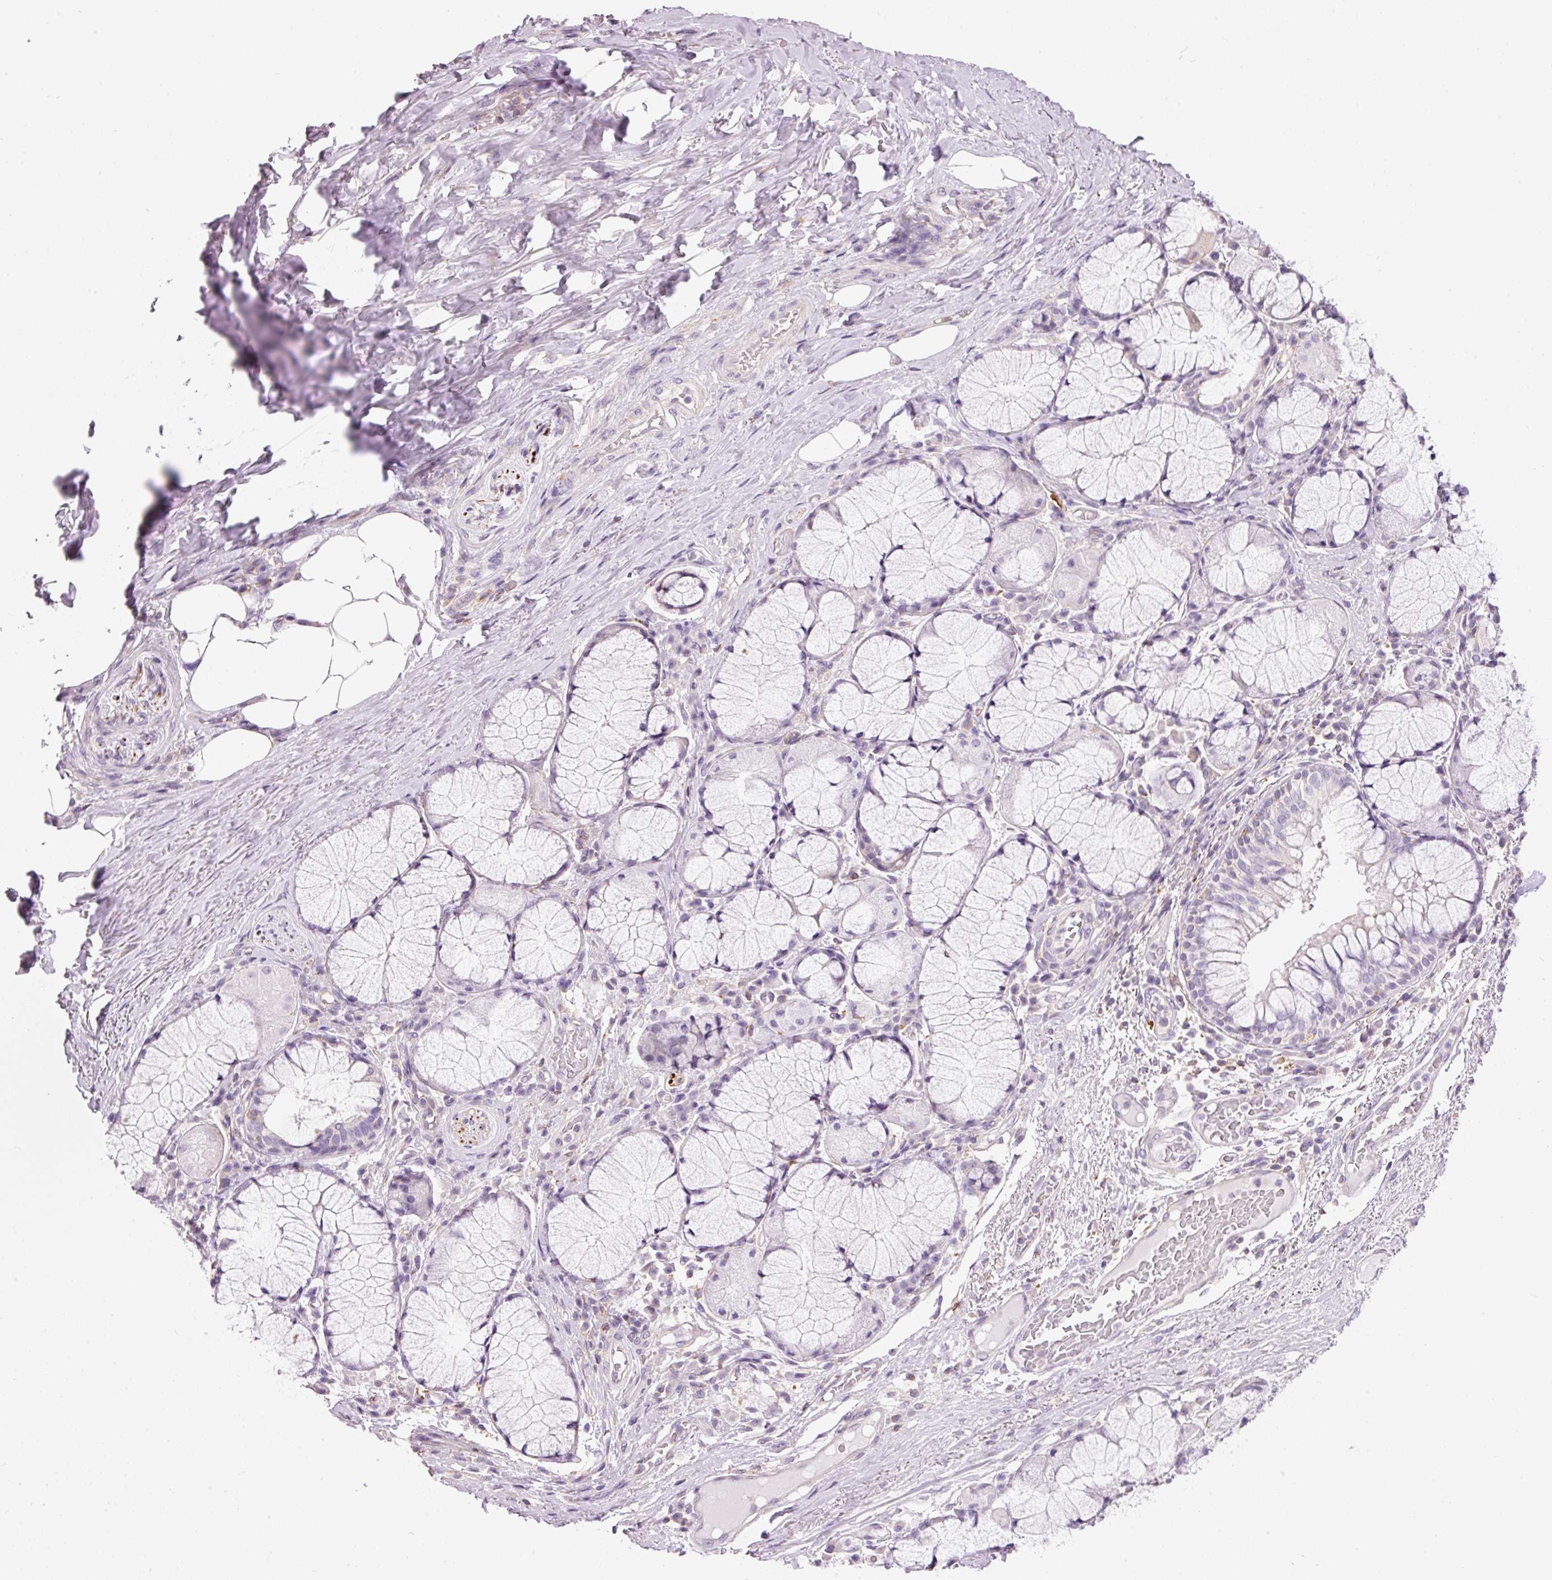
{"staining": {"intensity": "negative", "quantity": "none", "location": "none"}, "tissue": "adipose tissue", "cell_type": "Adipocytes", "image_type": "normal", "snomed": [{"axis": "morphology", "description": "Normal tissue, NOS"}, {"axis": "topography", "description": "Cartilage tissue"}, {"axis": "topography", "description": "Bronchus"}], "caption": "This is an IHC image of benign human adipose tissue. There is no expression in adipocytes.", "gene": "DOK6", "patient": {"sex": "male", "age": 56}}